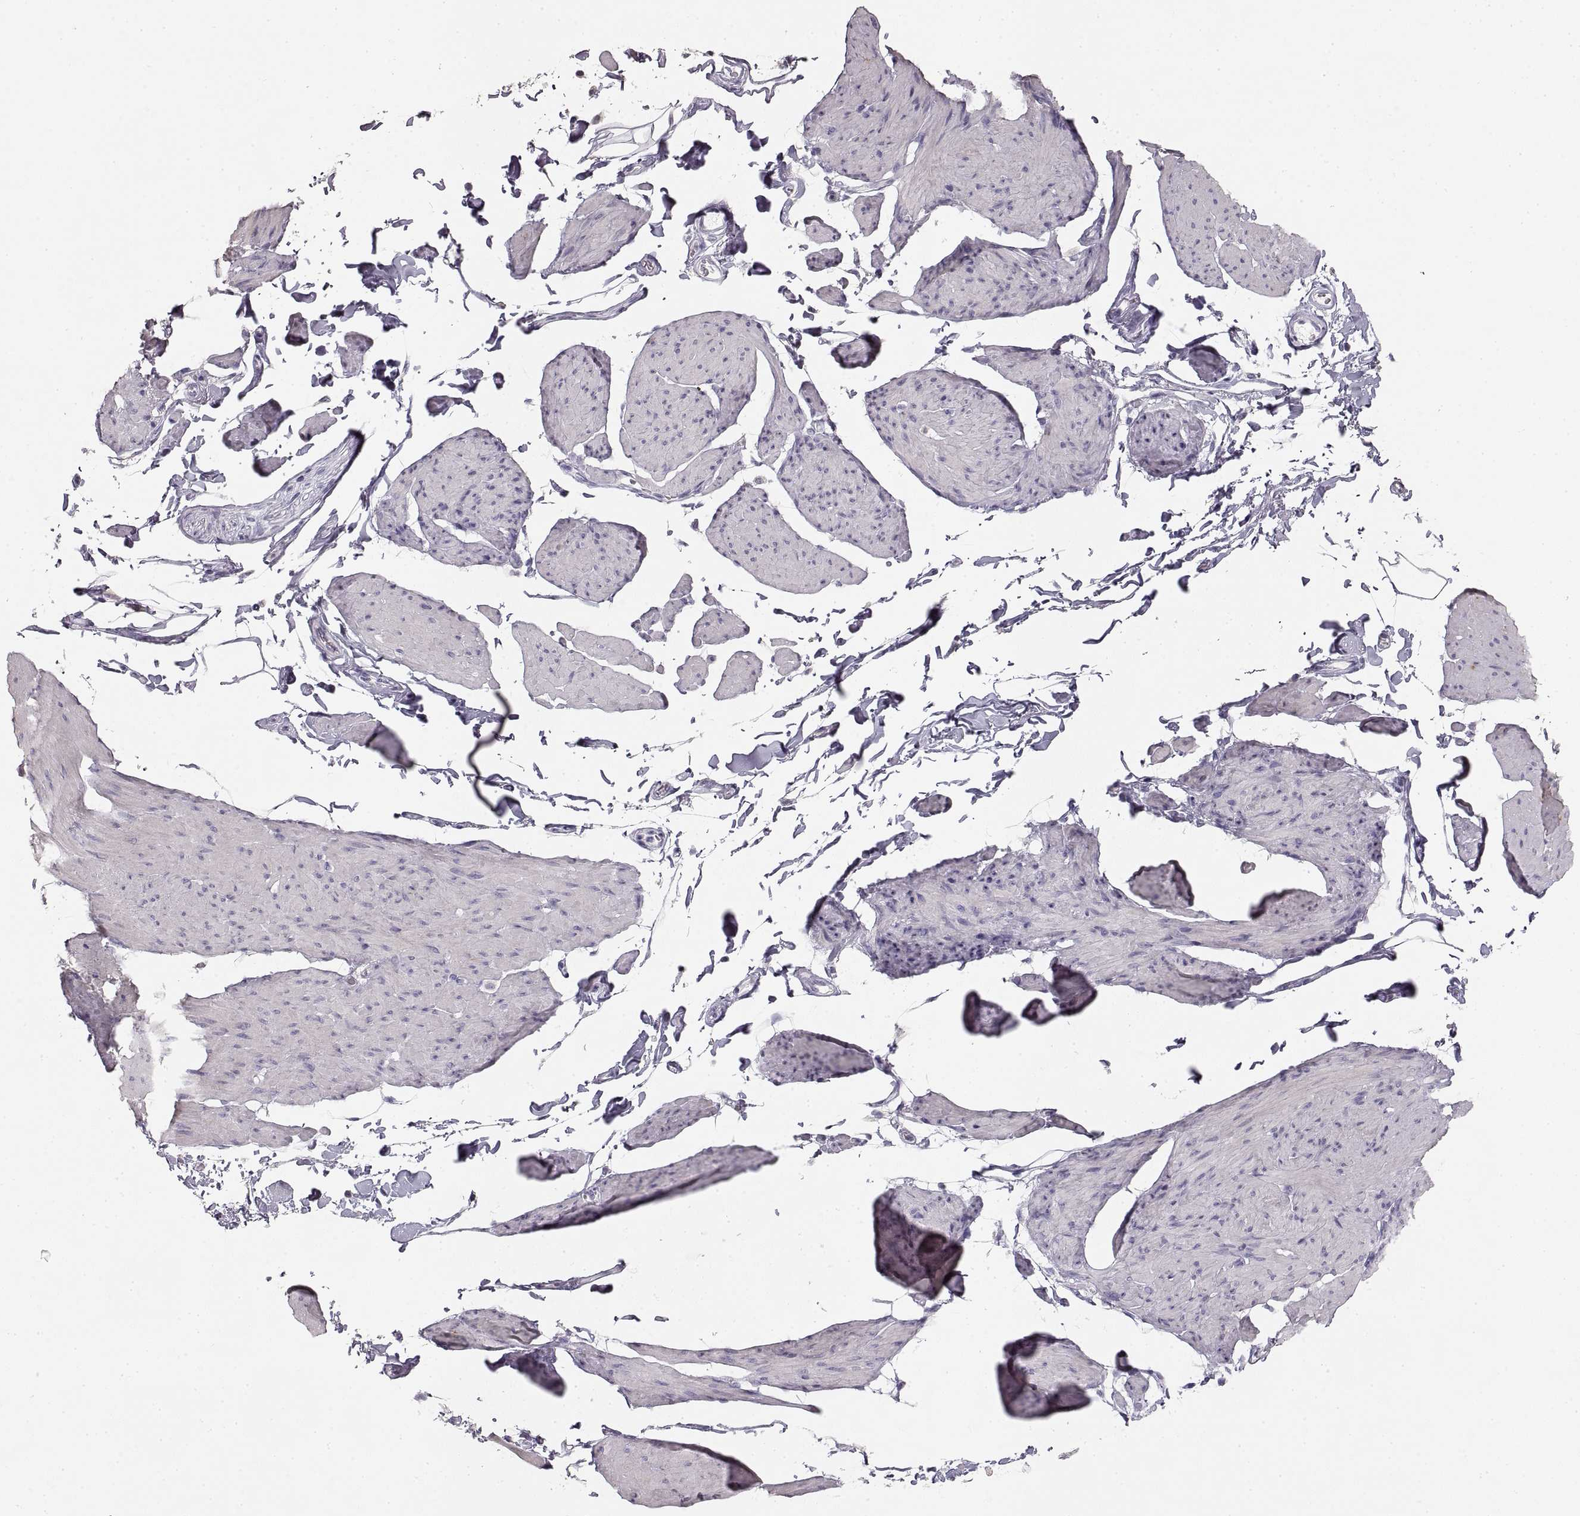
{"staining": {"intensity": "negative", "quantity": "none", "location": "none"}, "tissue": "smooth muscle", "cell_type": "Smooth muscle cells", "image_type": "normal", "snomed": [{"axis": "morphology", "description": "Normal tissue, NOS"}, {"axis": "topography", "description": "Adipose tissue"}, {"axis": "topography", "description": "Smooth muscle"}, {"axis": "topography", "description": "Peripheral nerve tissue"}], "caption": "DAB immunohistochemical staining of benign smooth muscle demonstrates no significant positivity in smooth muscle cells. Nuclei are stained in blue.", "gene": "ZP3", "patient": {"sex": "male", "age": 83}}